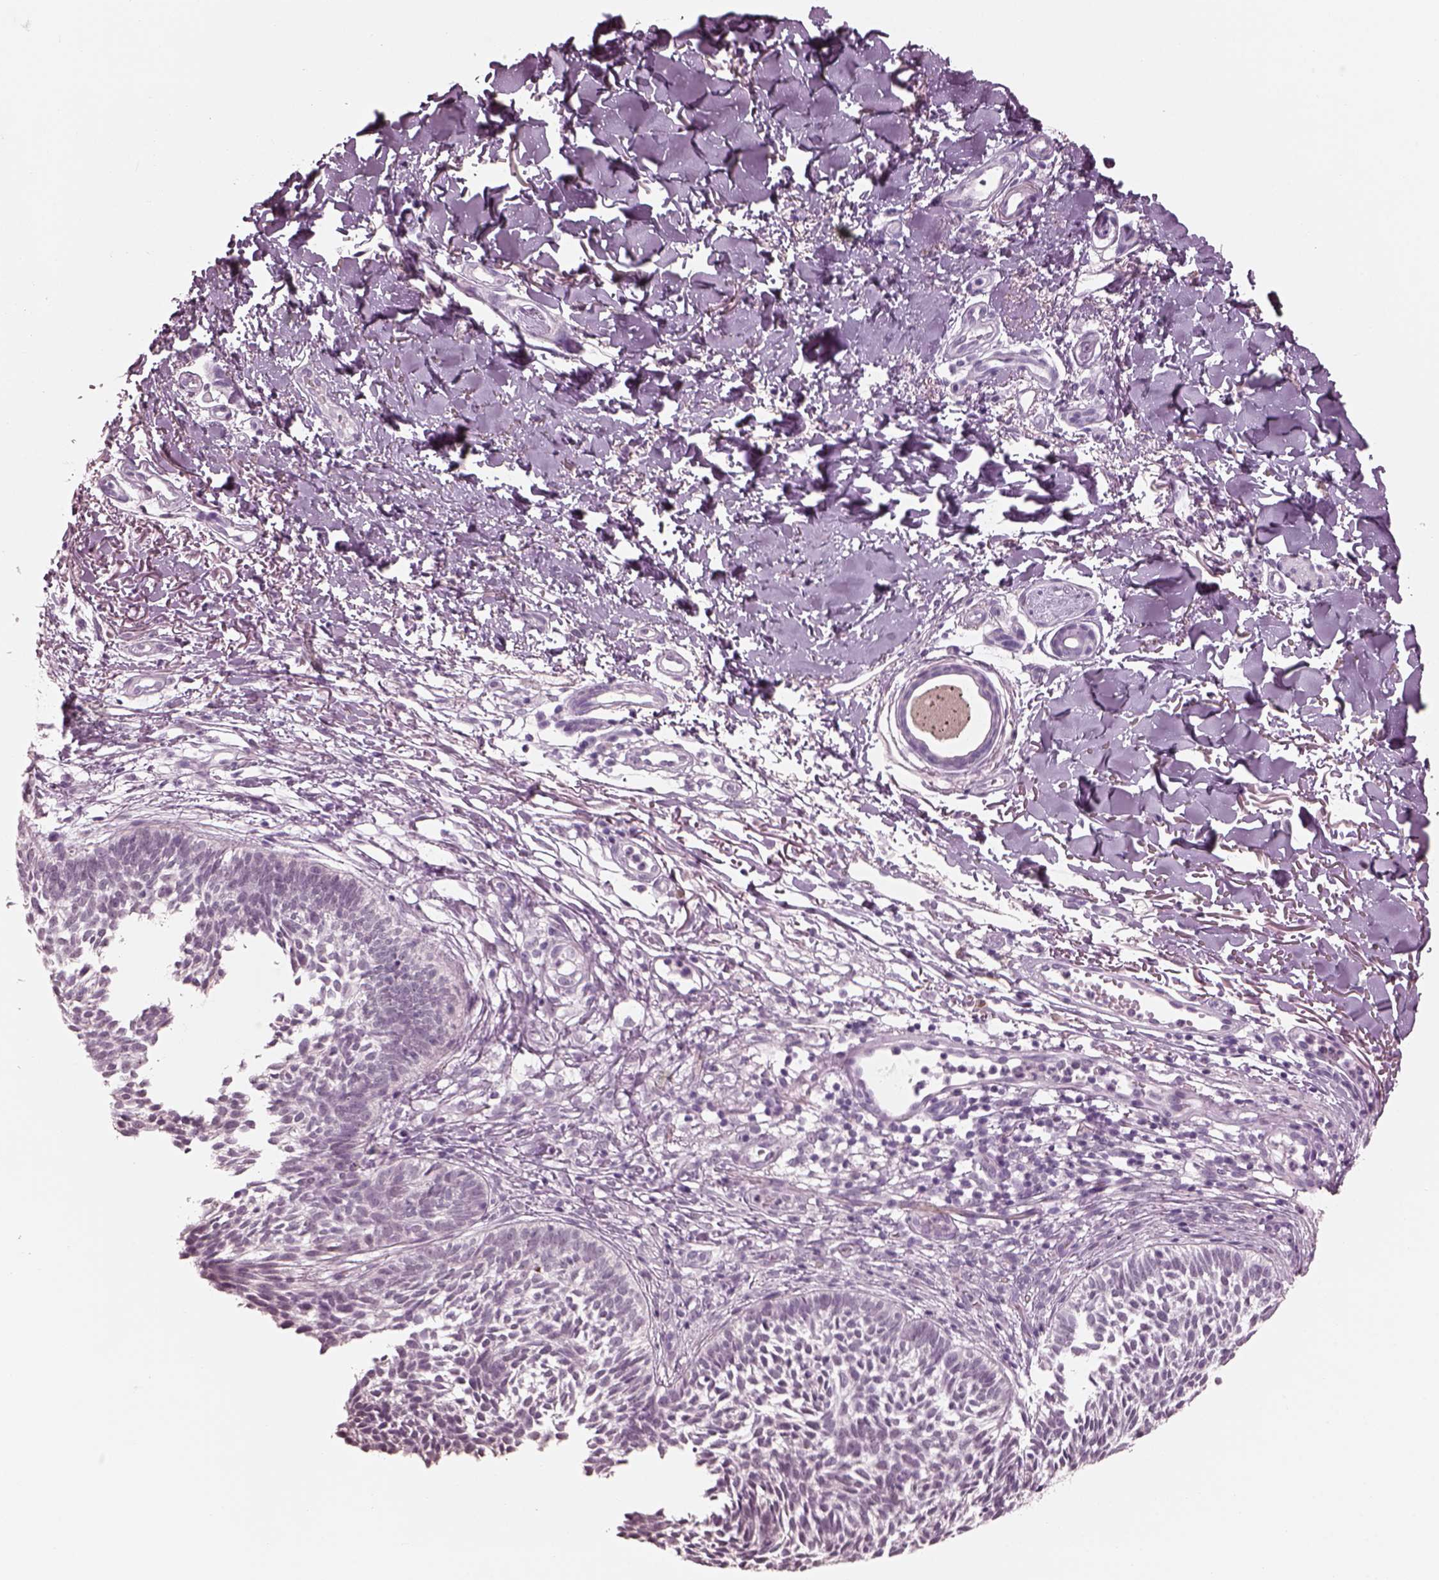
{"staining": {"intensity": "negative", "quantity": "none", "location": "none"}, "tissue": "skin cancer", "cell_type": "Tumor cells", "image_type": "cancer", "snomed": [{"axis": "morphology", "description": "Basal cell carcinoma"}, {"axis": "topography", "description": "Skin"}], "caption": "A high-resolution histopathology image shows immunohistochemistry (IHC) staining of skin cancer (basal cell carcinoma), which reveals no significant positivity in tumor cells.", "gene": "C2orf81", "patient": {"sex": "male", "age": 78}}